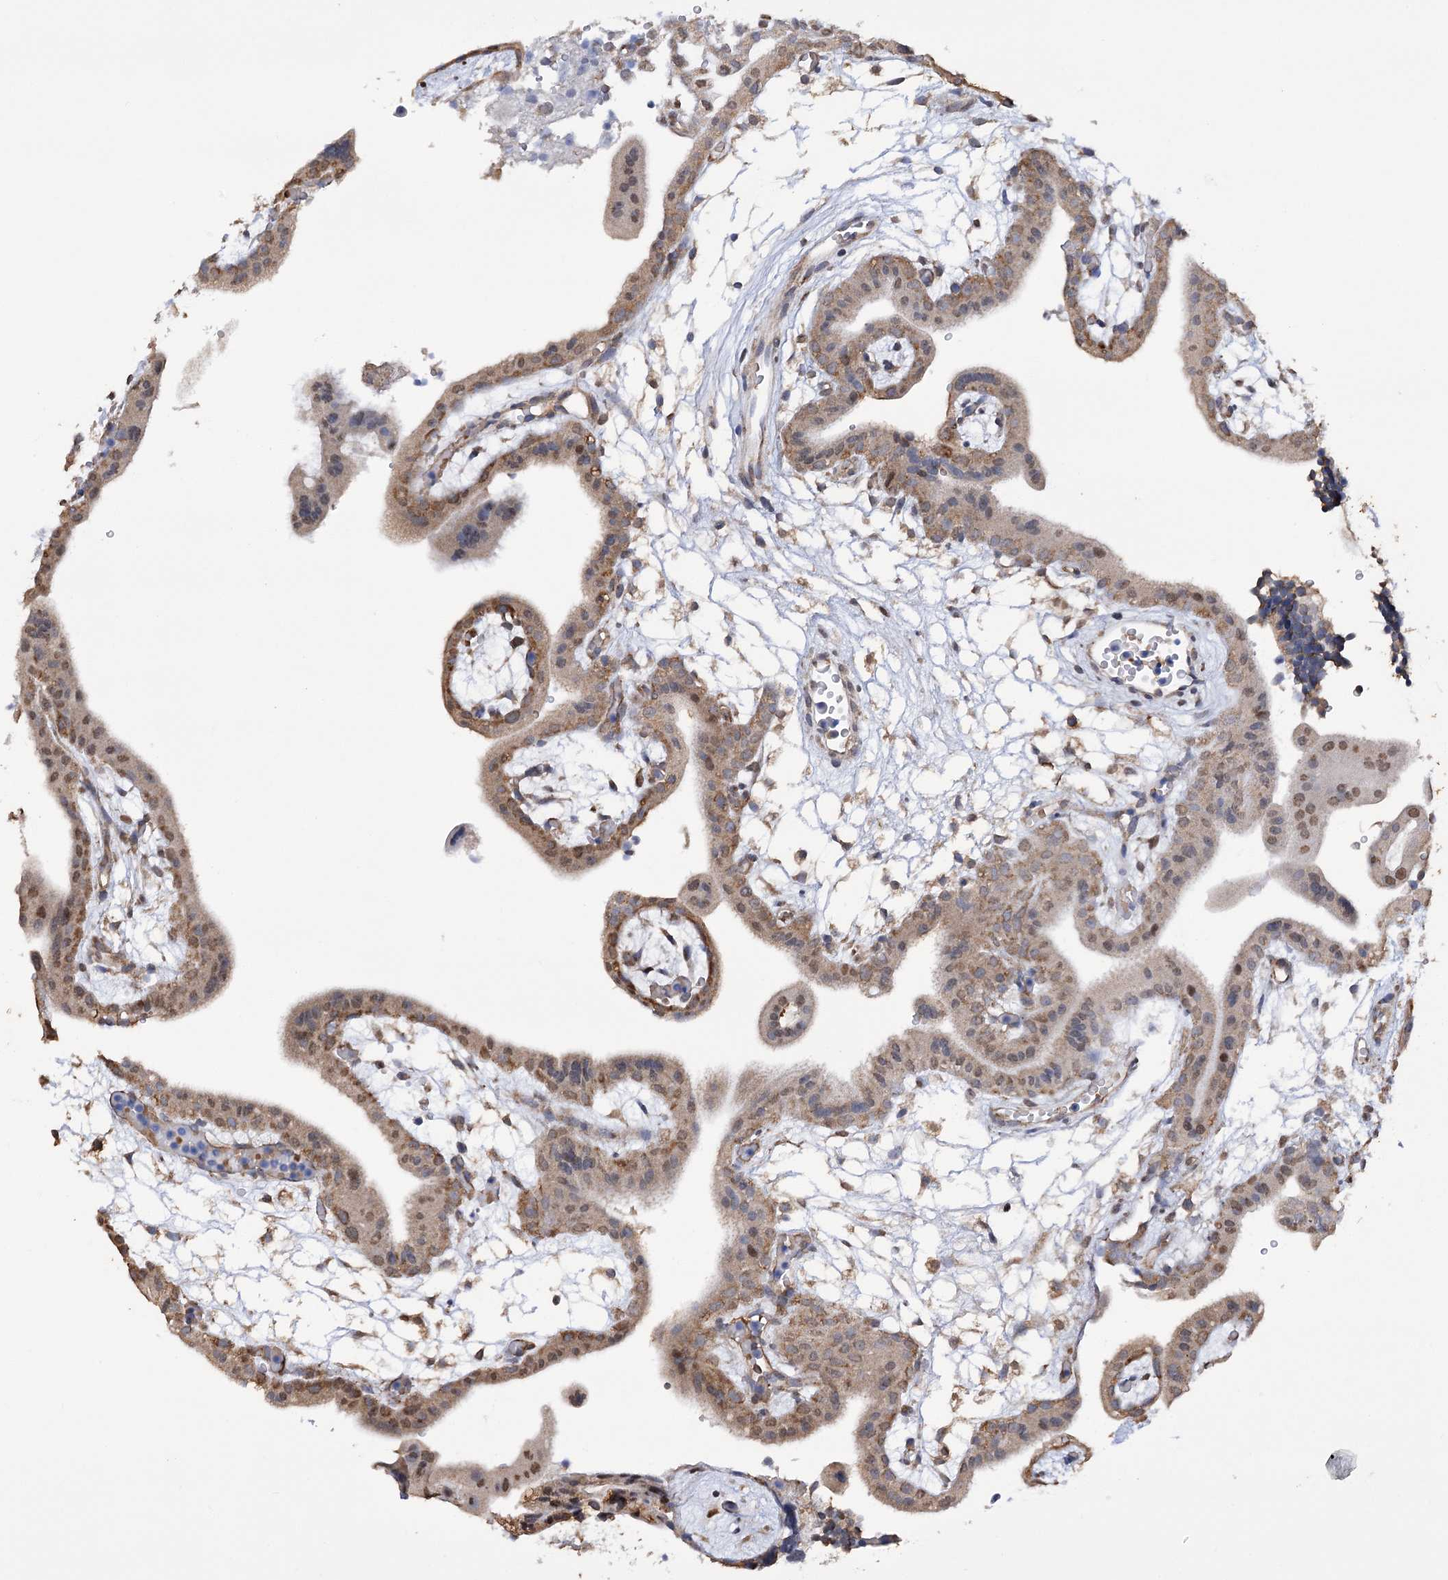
{"staining": {"intensity": "moderate", "quantity": ">75%", "location": "cytoplasmic/membranous,nuclear"}, "tissue": "placenta", "cell_type": "Trophoblastic cells", "image_type": "normal", "snomed": [{"axis": "morphology", "description": "Normal tissue, NOS"}, {"axis": "topography", "description": "Placenta"}], "caption": "Brown immunohistochemical staining in benign placenta displays moderate cytoplasmic/membranous,nuclear positivity in approximately >75% of trophoblastic cells.", "gene": "NFU1", "patient": {"sex": "female", "age": 18}}